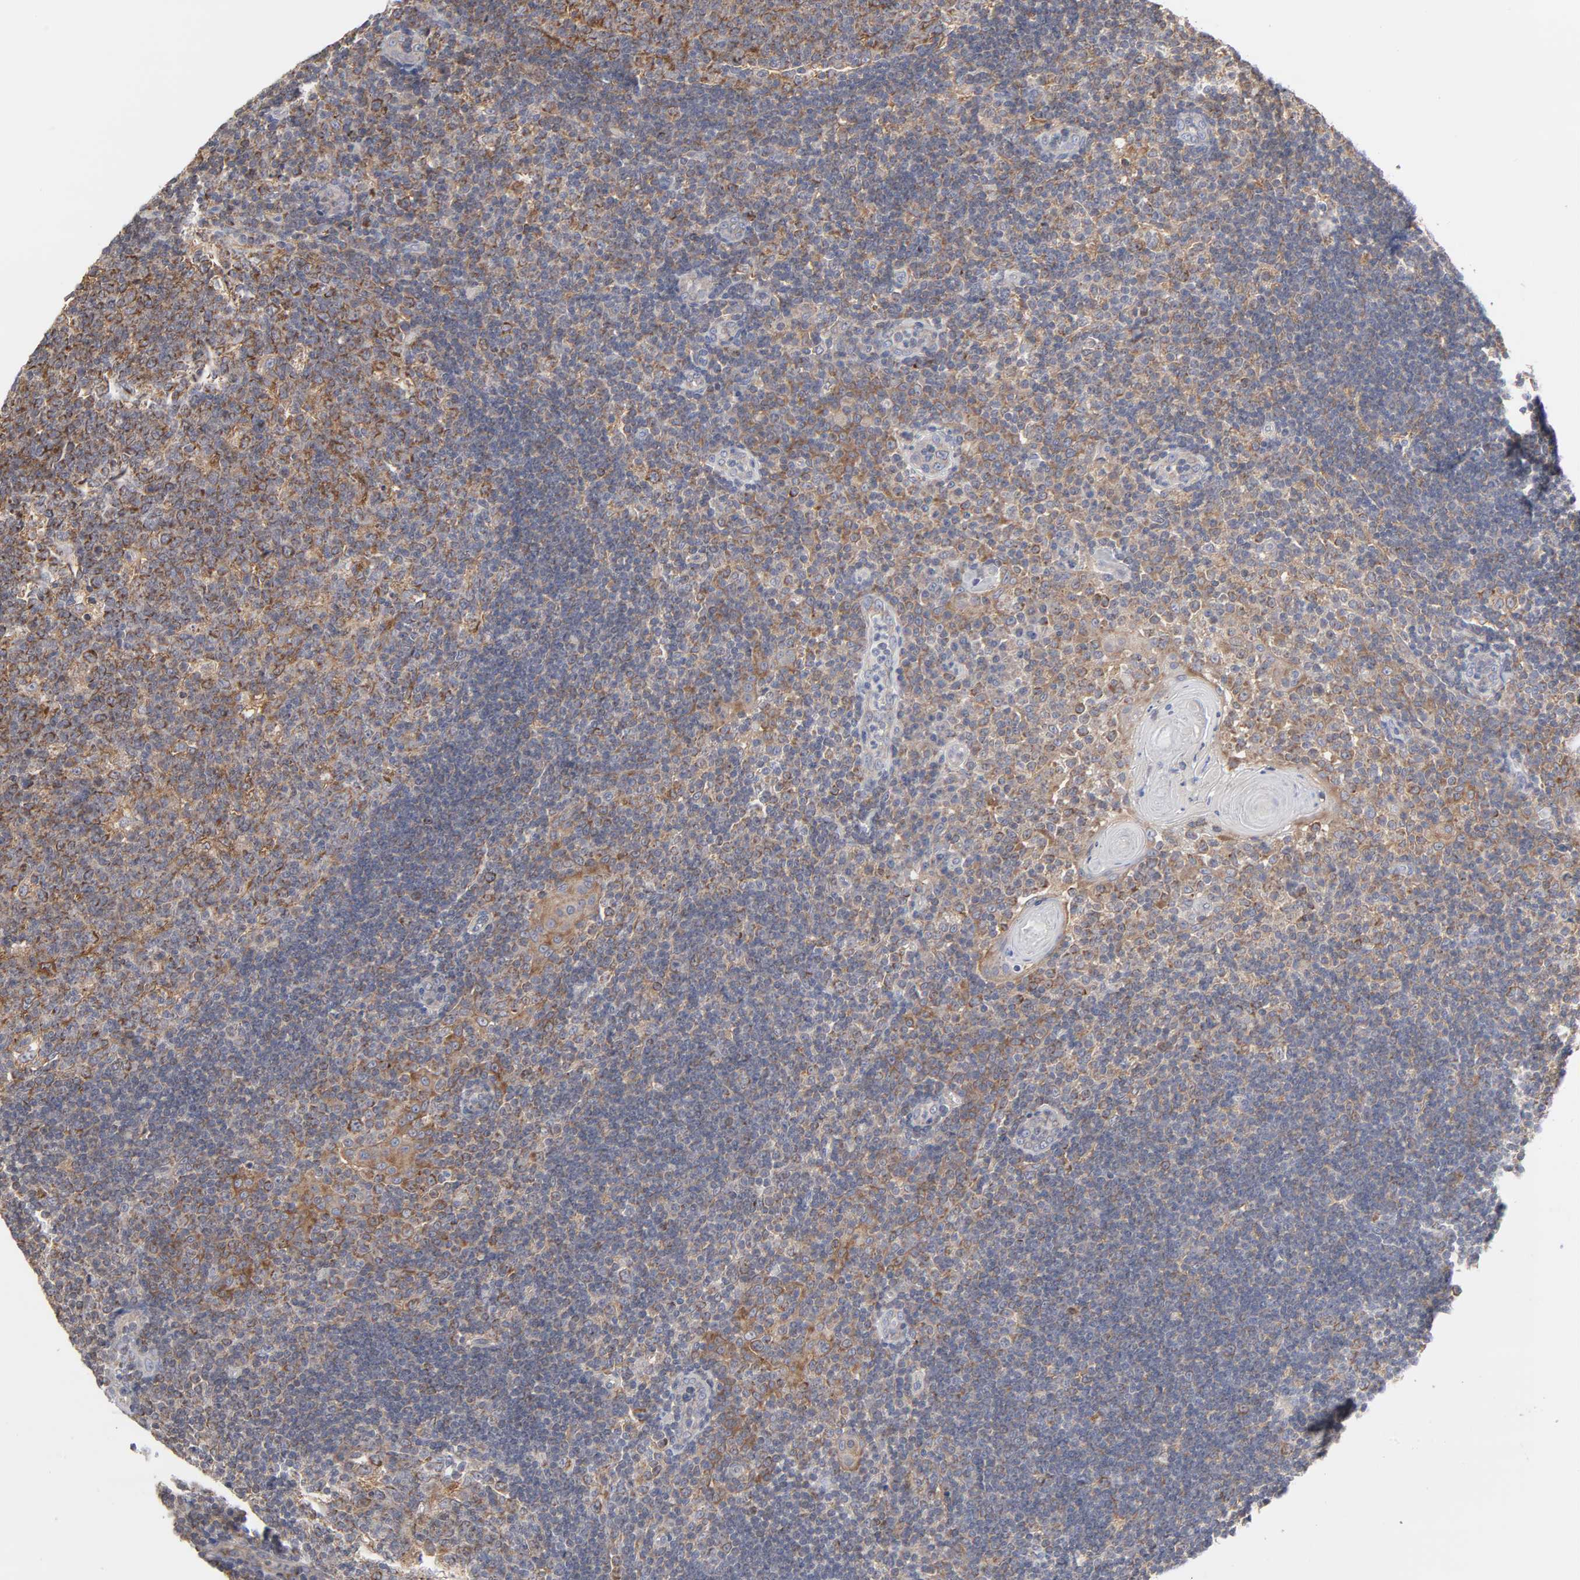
{"staining": {"intensity": "moderate", "quantity": ">75%", "location": "cytoplasmic/membranous"}, "tissue": "tonsil", "cell_type": "Germinal center cells", "image_type": "normal", "snomed": [{"axis": "morphology", "description": "Normal tissue, NOS"}, {"axis": "topography", "description": "Tonsil"}], "caption": "This is a histology image of IHC staining of unremarkable tonsil, which shows moderate expression in the cytoplasmic/membranous of germinal center cells.", "gene": "PPFIBP2", "patient": {"sex": "female", "age": 40}}